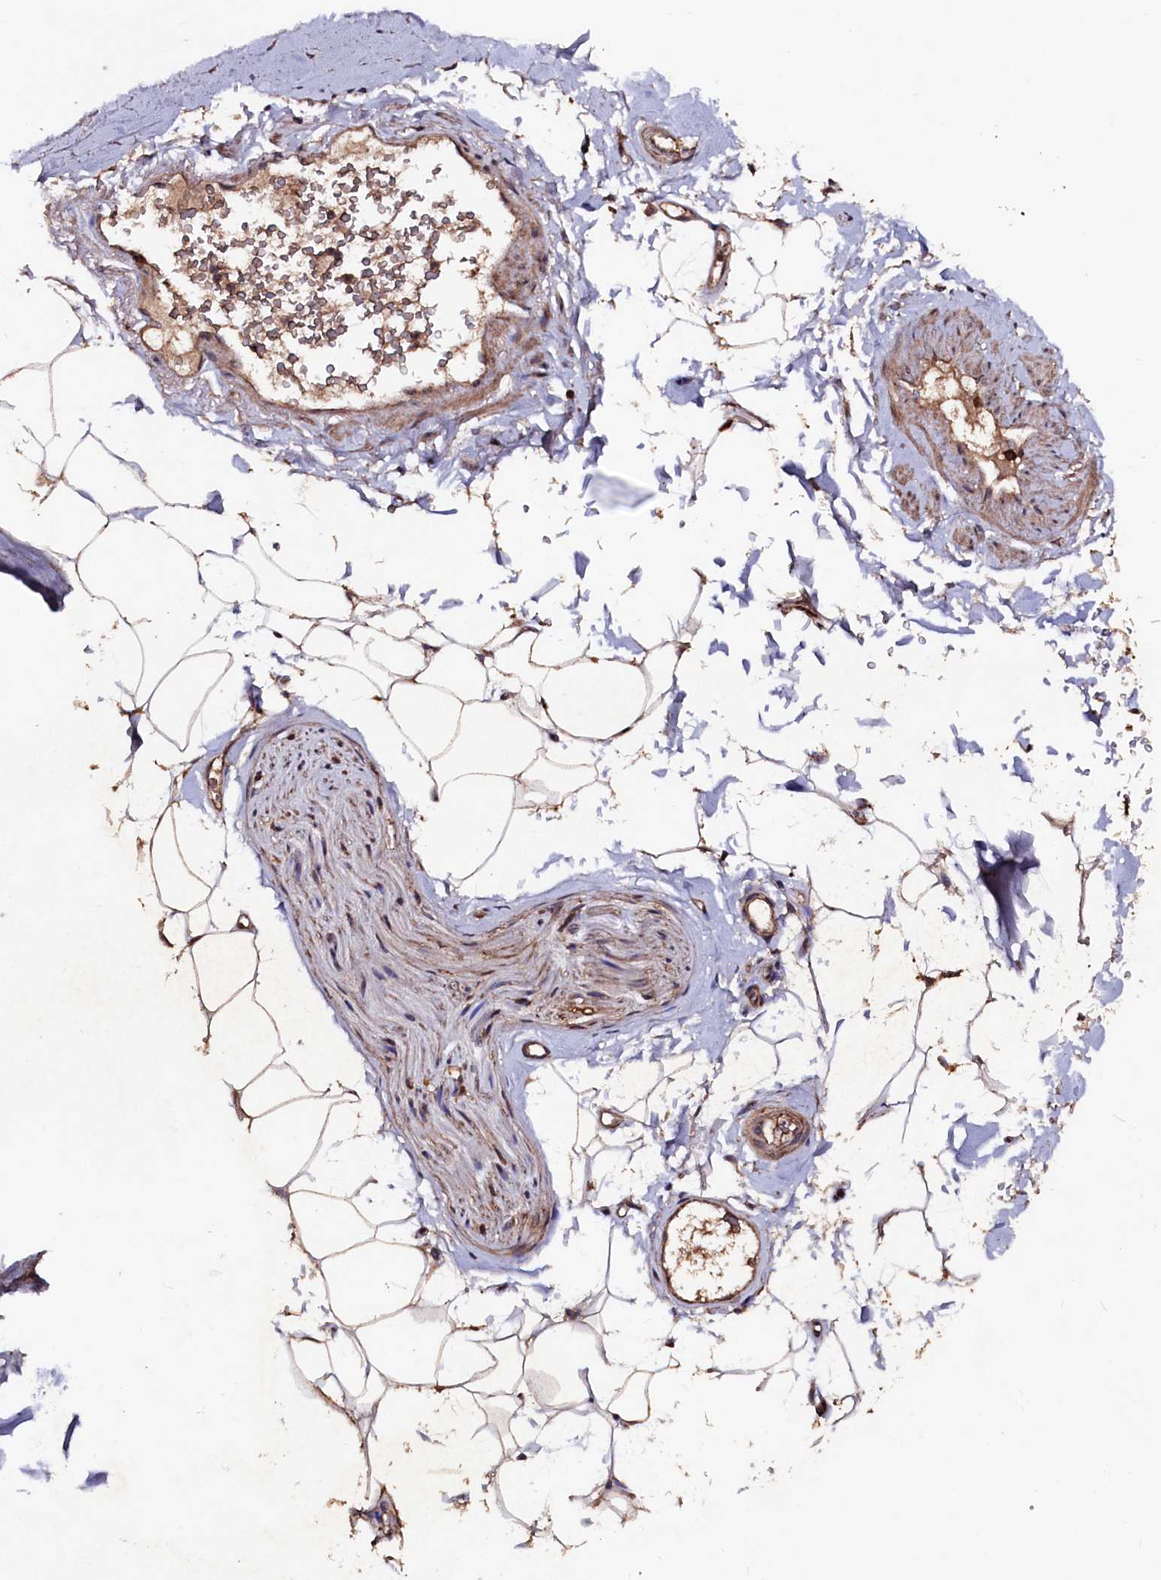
{"staining": {"intensity": "moderate", "quantity": ">75%", "location": "cytoplasmic/membranous"}, "tissue": "adipose tissue", "cell_type": "Adipocytes", "image_type": "normal", "snomed": [{"axis": "morphology", "description": "Normal tissue, NOS"}, {"axis": "topography", "description": "Cartilage tissue"}, {"axis": "topography", "description": "Bronchus"}], "caption": "A brown stain labels moderate cytoplasmic/membranous staining of a protein in adipocytes of benign adipose tissue.", "gene": "MYO1H", "patient": {"sex": "female", "age": 73}}